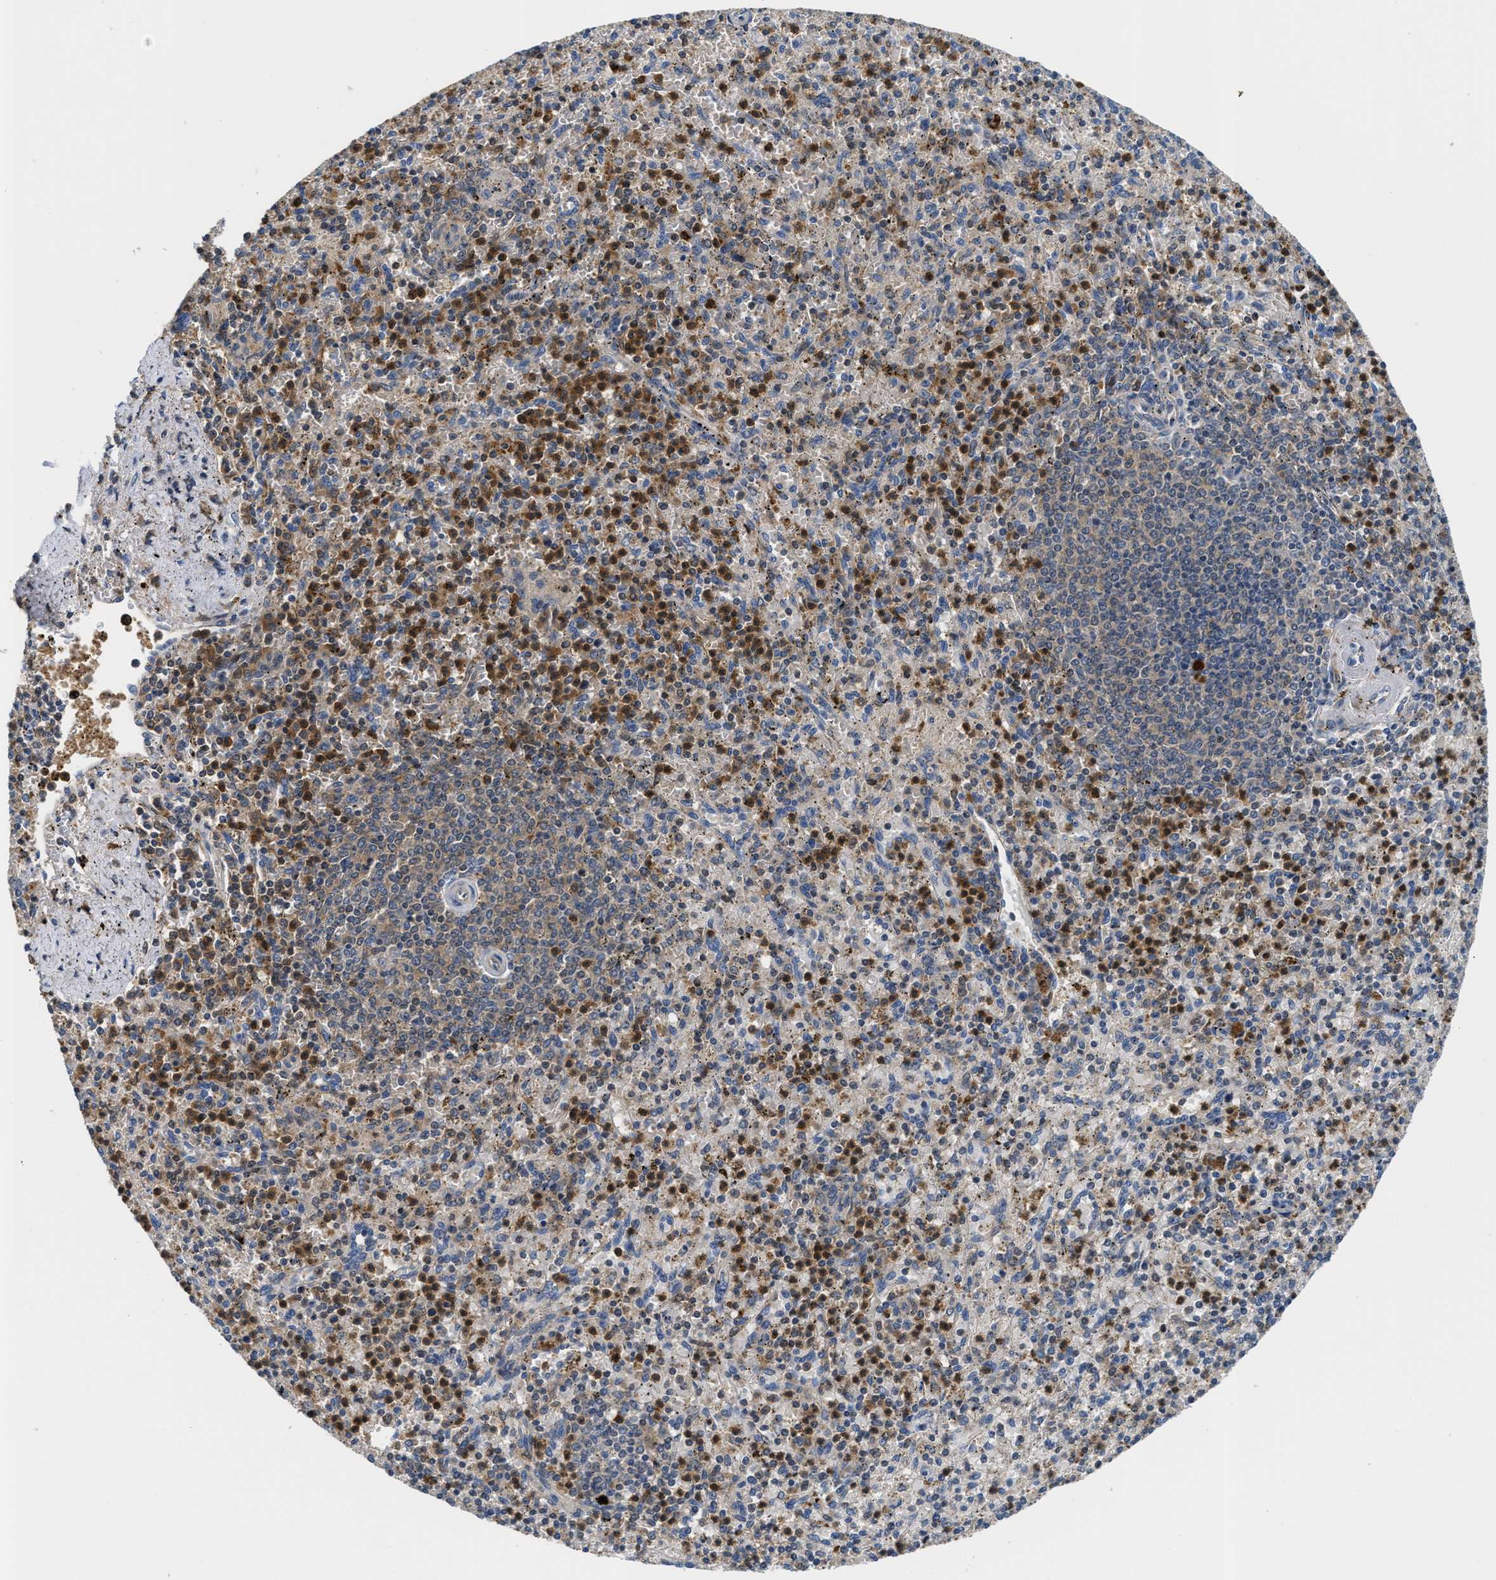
{"staining": {"intensity": "moderate", "quantity": "25%-75%", "location": "cytoplasmic/membranous"}, "tissue": "spleen", "cell_type": "Cells in red pulp", "image_type": "normal", "snomed": [{"axis": "morphology", "description": "Normal tissue, NOS"}, {"axis": "topography", "description": "Spleen"}], "caption": "Immunohistochemistry (DAB (3,3'-diaminobenzidine)) staining of normal spleen reveals moderate cytoplasmic/membranous protein staining in about 25%-75% of cells in red pulp. The staining was performed using DAB (3,3'-diaminobenzidine), with brown indicating positive protein expression. Nuclei are stained blue with hematoxylin.", "gene": "OSTF1", "patient": {"sex": "male", "age": 72}}